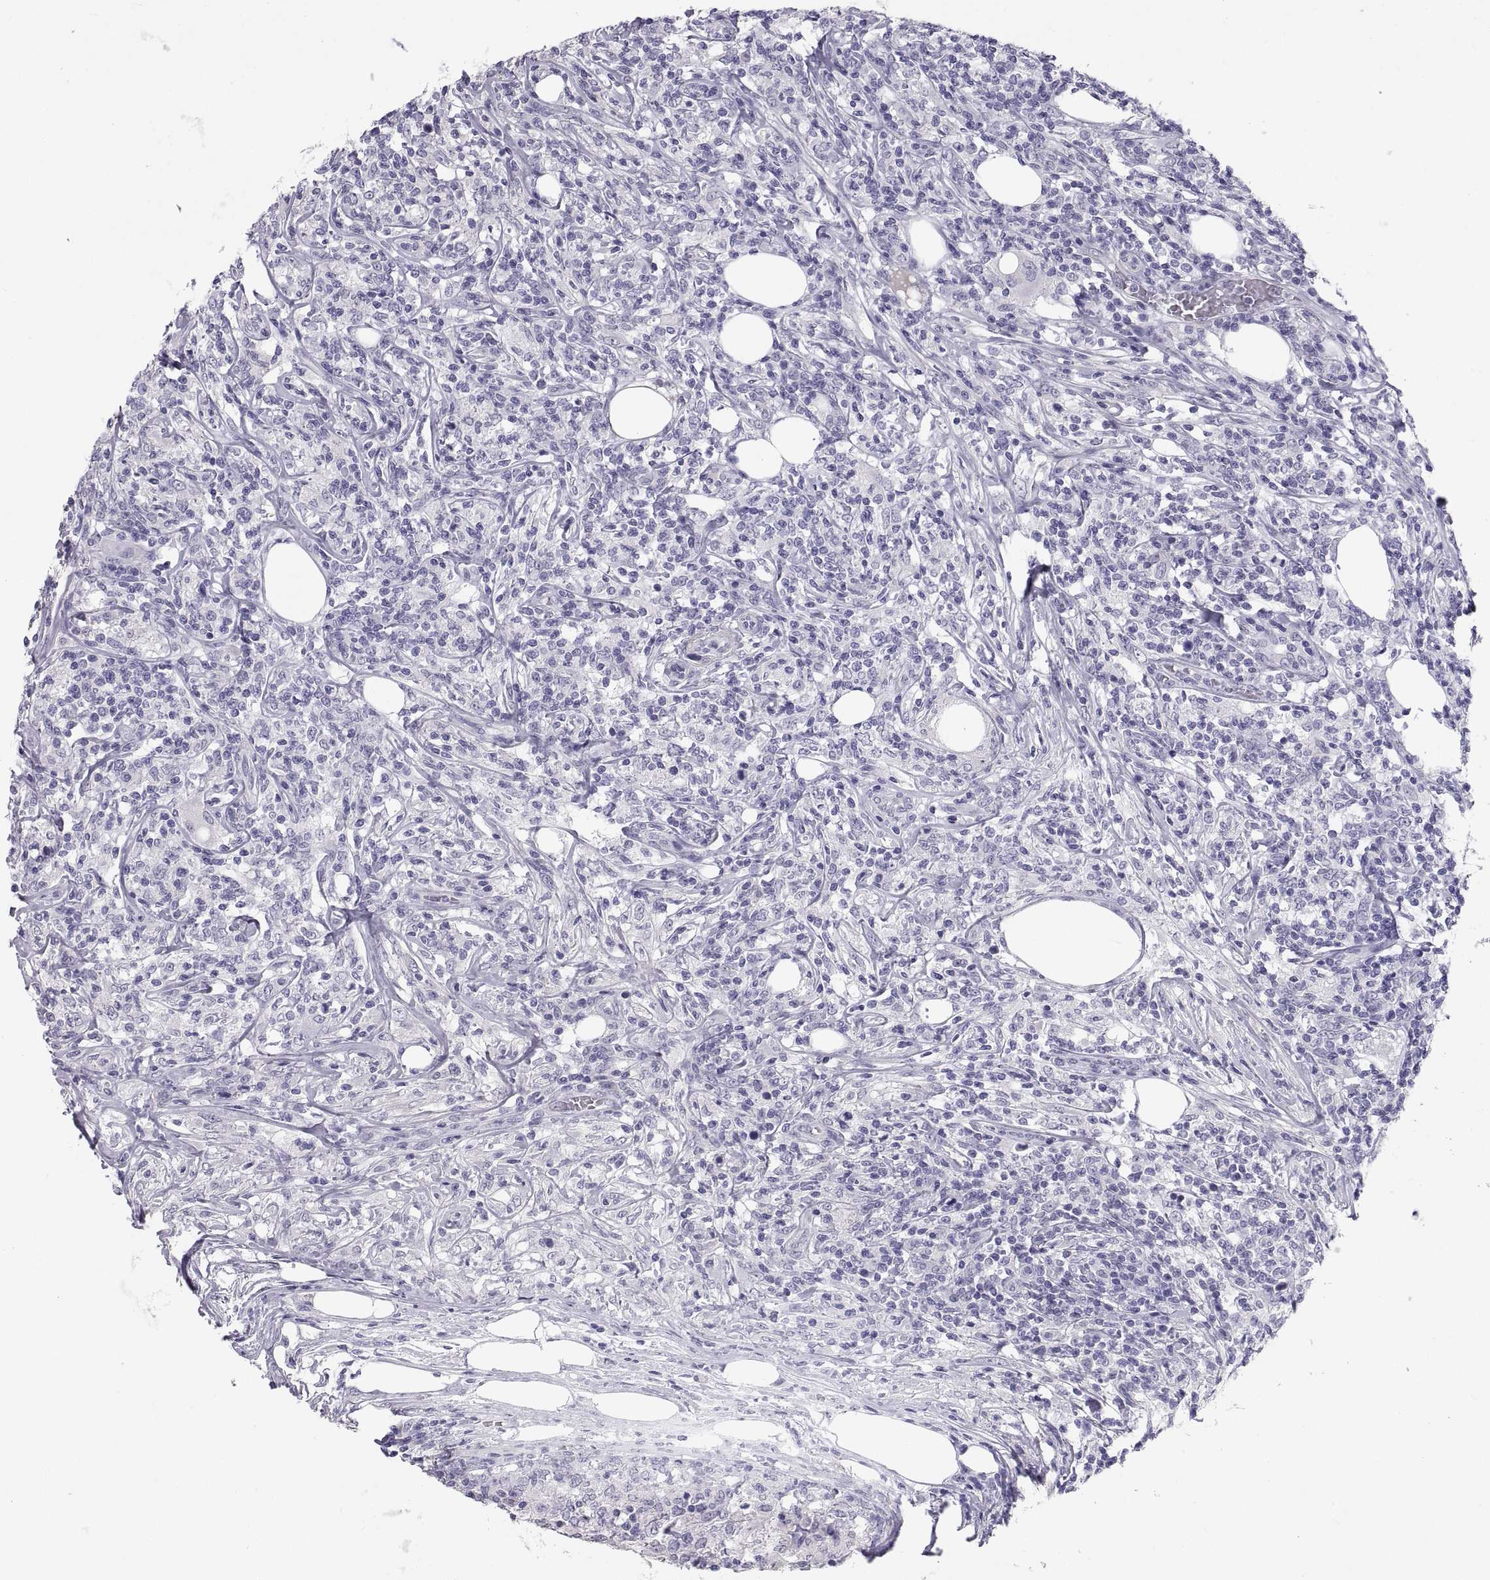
{"staining": {"intensity": "negative", "quantity": "none", "location": "none"}, "tissue": "lymphoma", "cell_type": "Tumor cells", "image_type": "cancer", "snomed": [{"axis": "morphology", "description": "Malignant lymphoma, non-Hodgkin's type, High grade"}, {"axis": "topography", "description": "Lymph node"}], "caption": "IHC of lymphoma shows no staining in tumor cells. (DAB (3,3'-diaminobenzidine) immunohistochemistry, high magnification).", "gene": "IGSF1", "patient": {"sex": "female", "age": 84}}